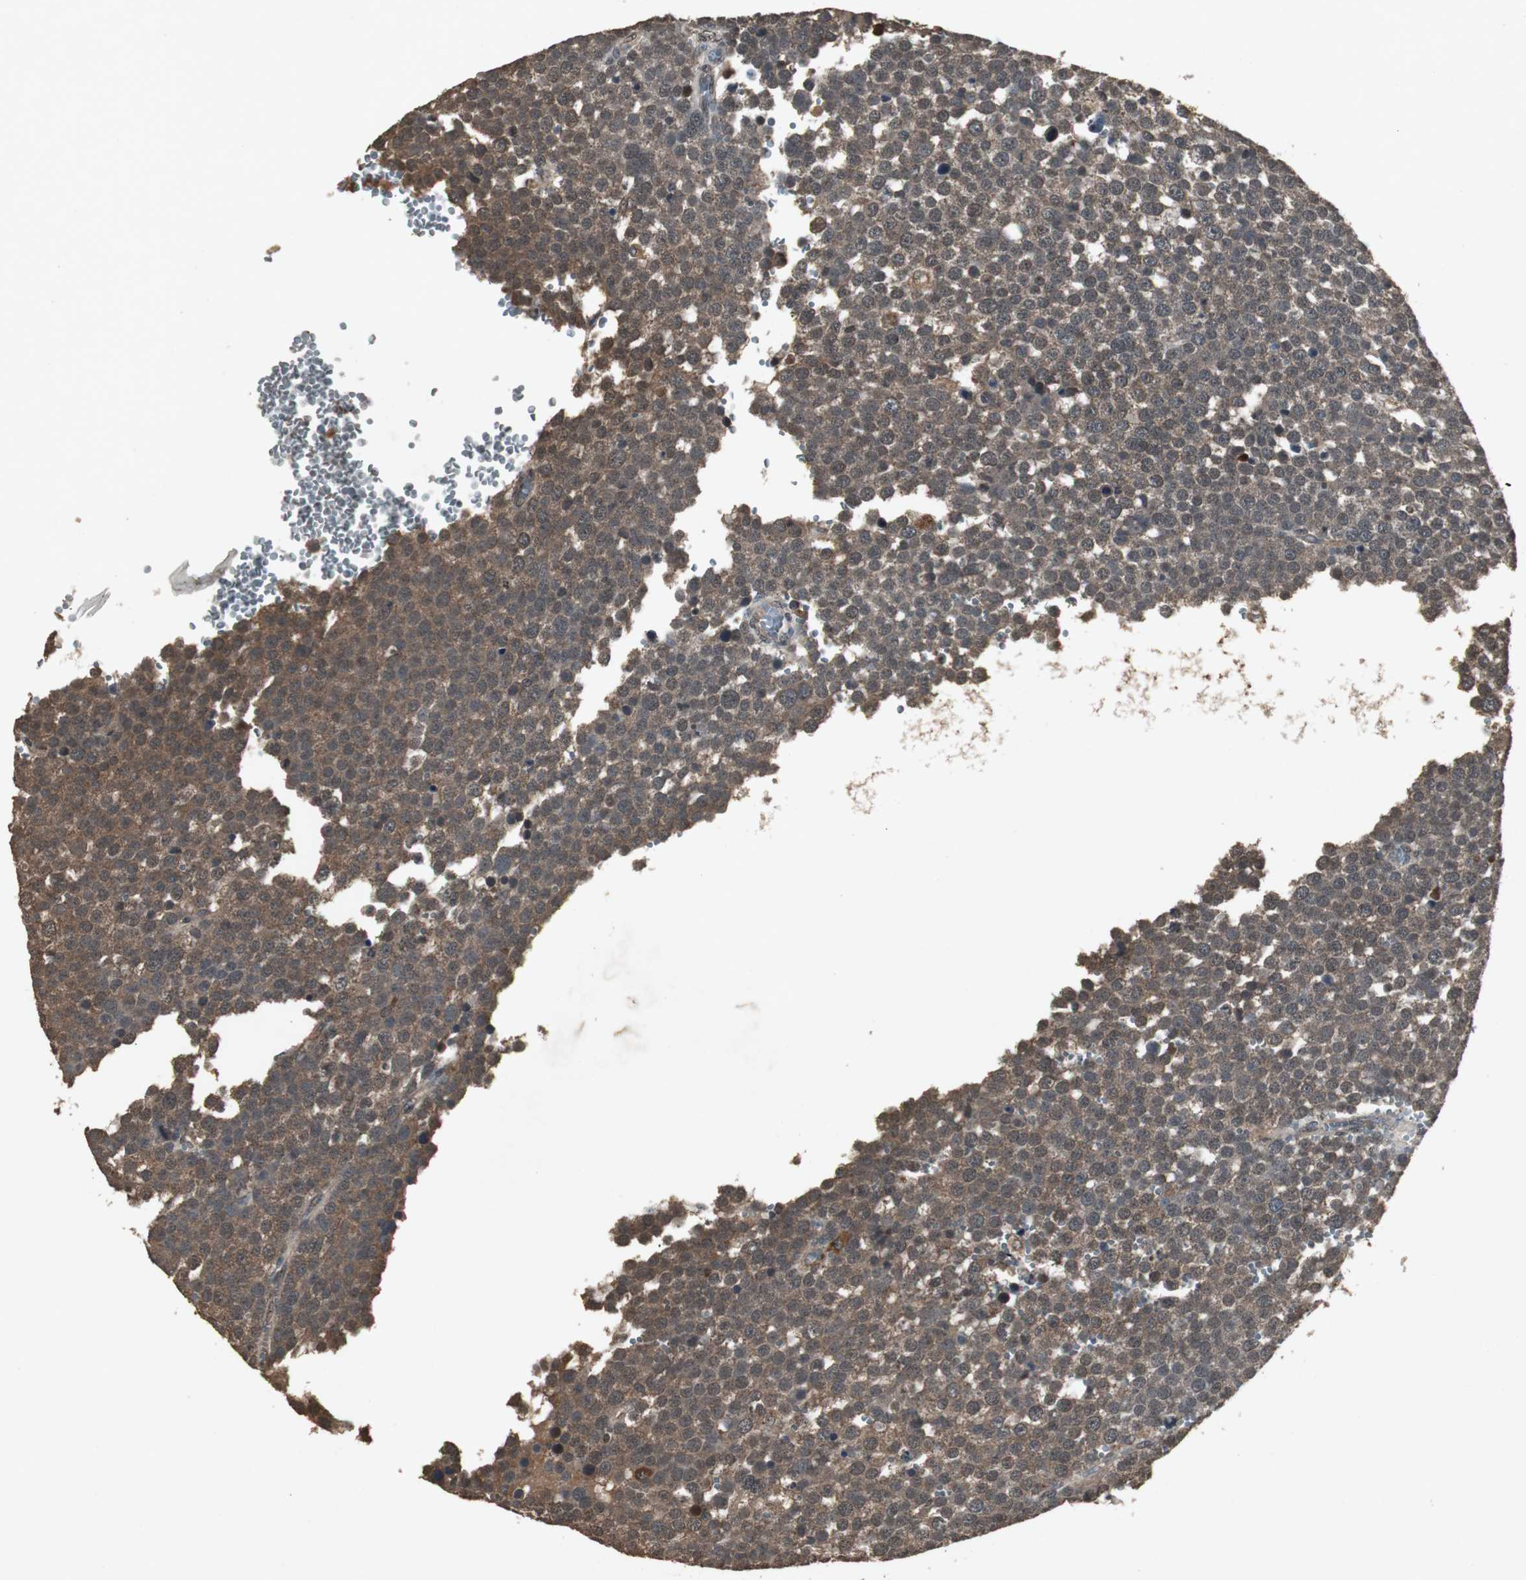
{"staining": {"intensity": "moderate", "quantity": ">75%", "location": "cytoplasmic/membranous,nuclear"}, "tissue": "testis cancer", "cell_type": "Tumor cells", "image_type": "cancer", "snomed": [{"axis": "morphology", "description": "Seminoma, NOS"}, {"axis": "topography", "description": "Testis"}], "caption": "High-magnification brightfield microscopy of testis cancer stained with DAB (3,3'-diaminobenzidine) (brown) and counterstained with hematoxylin (blue). tumor cells exhibit moderate cytoplasmic/membranous and nuclear staining is appreciated in about>75% of cells.", "gene": "EMX1", "patient": {"sex": "male", "age": 71}}